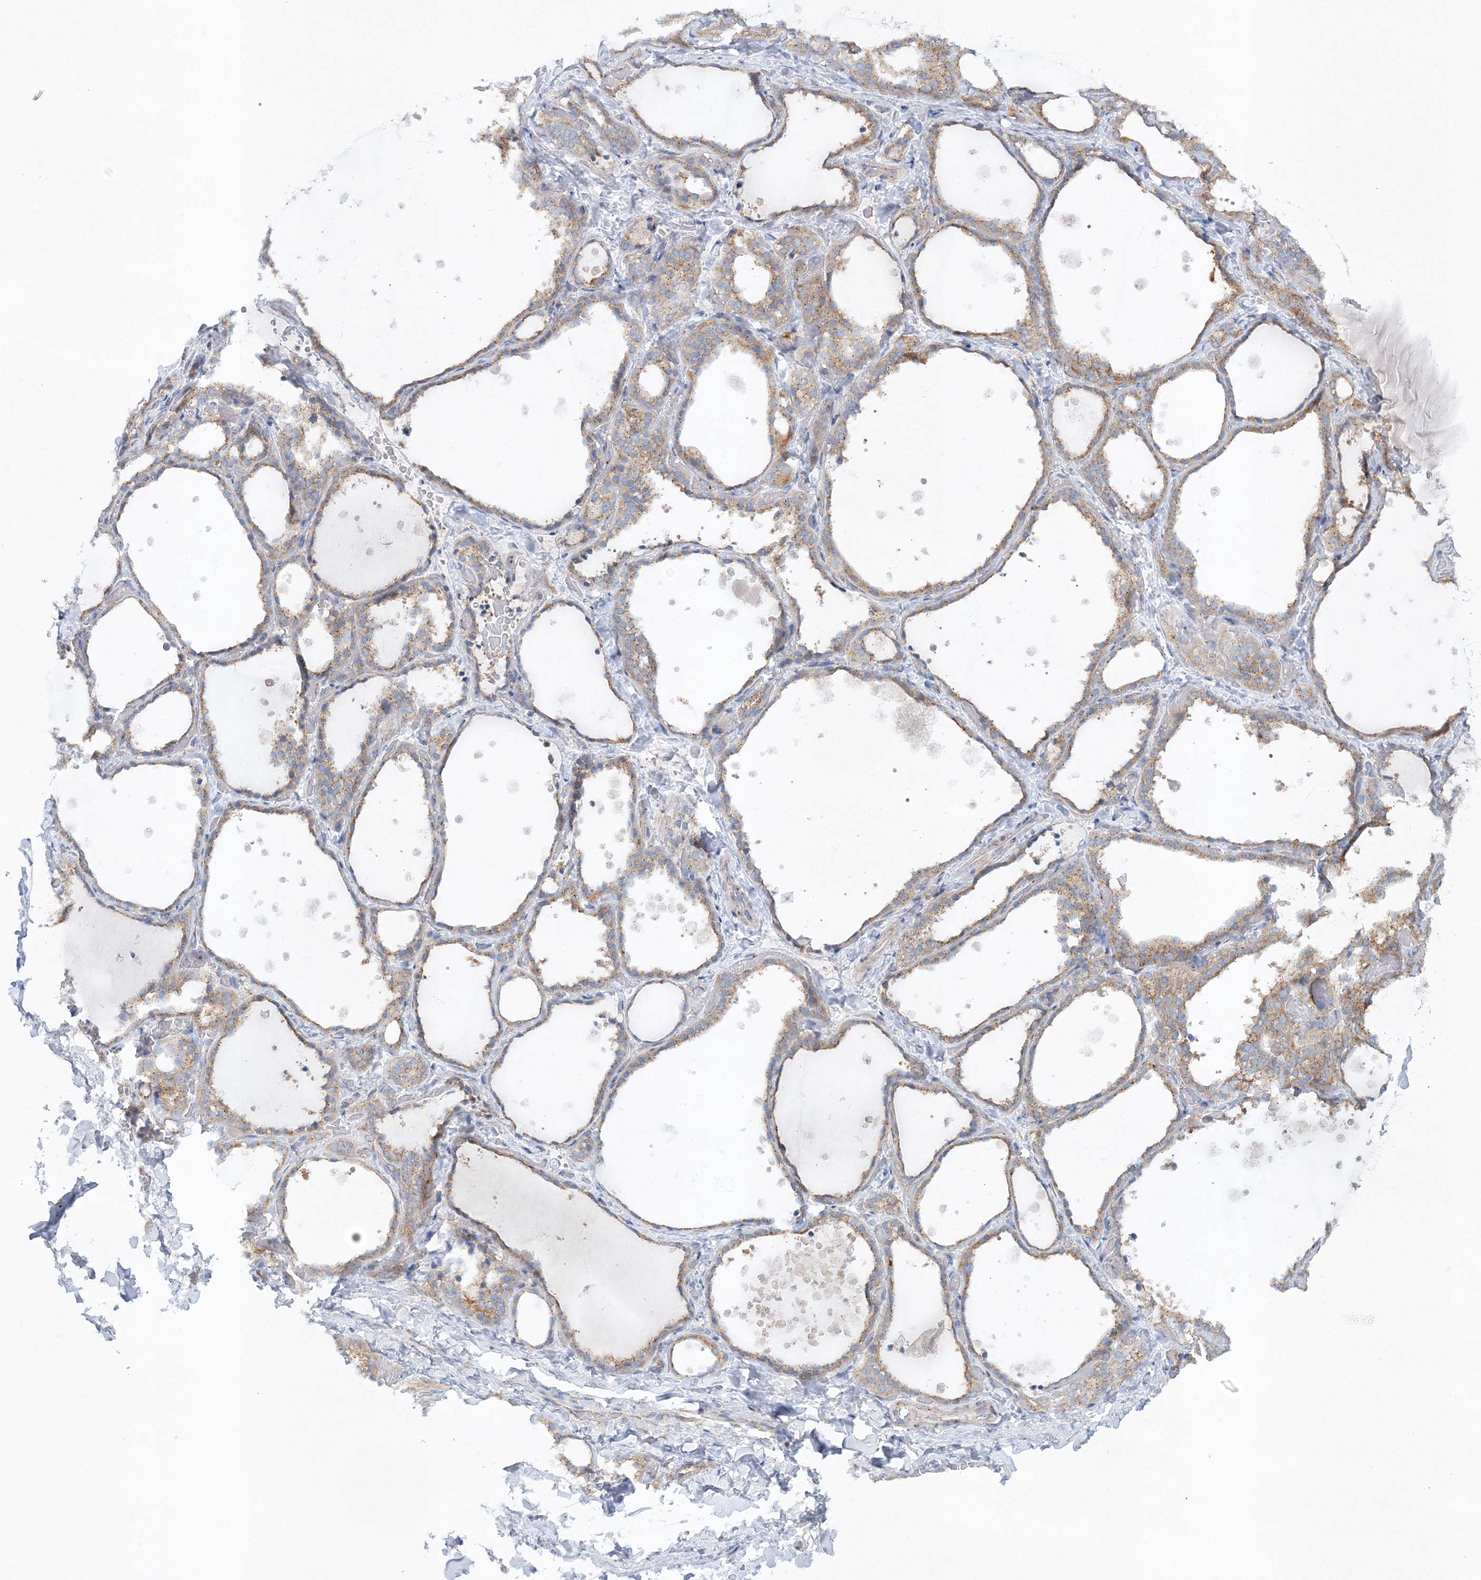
{"staining": {"intensity": "moderate", "quantity": ">75%", "location": "cytoplasmic/membranous"}, "tissue": "thyroid gland", "cell_type": "Glandular cells", "image_type": "normal", "snomed": [{"axis": "morphology", "description": "Normal tissue, NOS"}, {"axis": "topography", "description": "Thyroid gland"}], "caption": "Protein staining demonstrates moderate cytoplasmic/membranous staining in about >75% of glandular cells in benign thyroid gland. The staining is performed using DAB brown chromogen to label protein expression. The nuclei are counter-stained blue using hematoxylin.", "gene": "SEC23IP", "patient": {"sex": "female", "age": 44}}